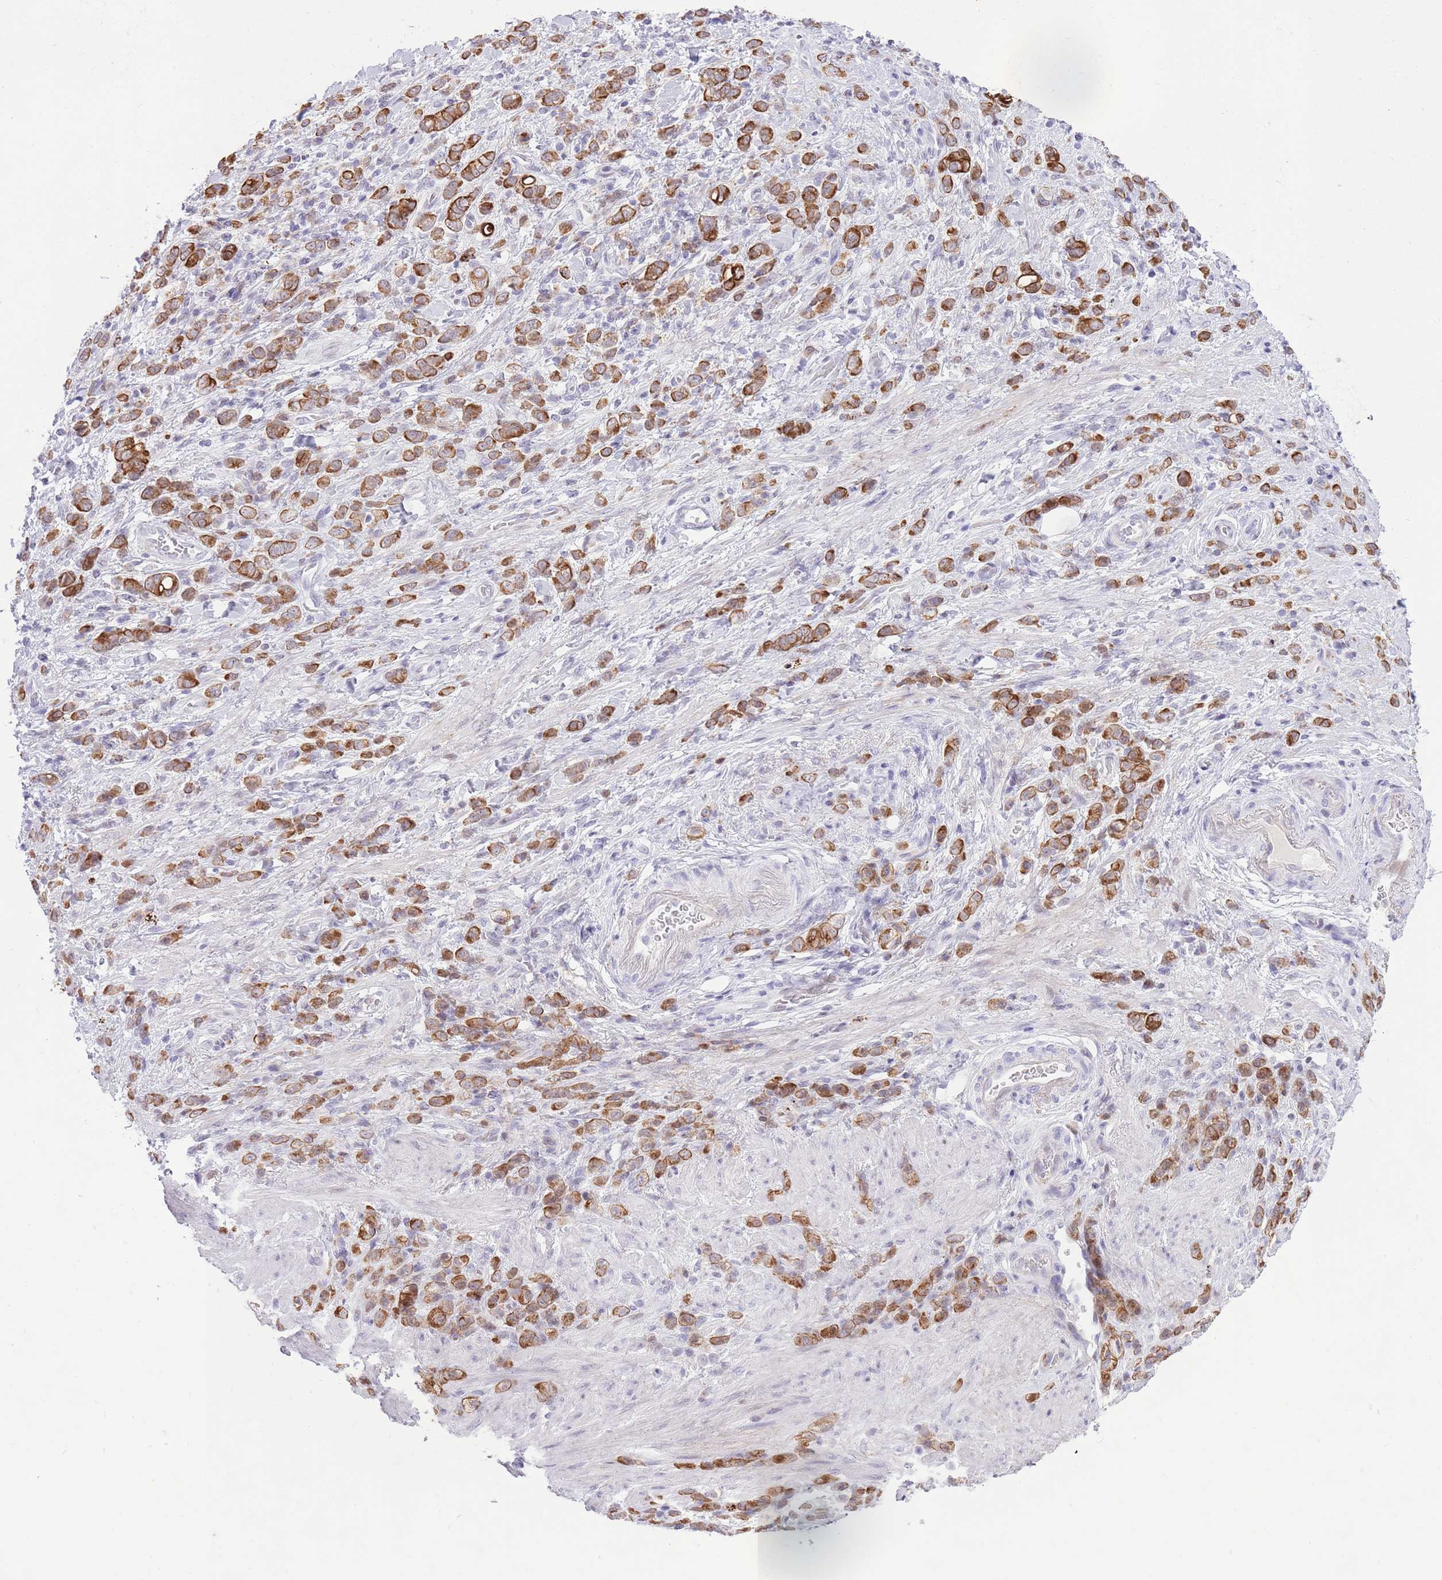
{"staining": {"intensity": "strong", "quantity": ">75%", "location": "cytoplasmic/membranous"}, "tissue": "stomach cancer", "cell_type": "Tumor cells", "image_type": "cancer", "snomed": [{"axis": "morphology", "description": "Adenocarcinoma, NOS"}, {"axis": "topography", "description": "Stomach"}], "caption": "Stomach cancer was stained to show a protein in brown. There is high levels of strong cytoplasmic/membranous positivity in about >75% of tumor cells.", "gene": "MEIS3", "patient": {"sex": "male", "age": 77}}